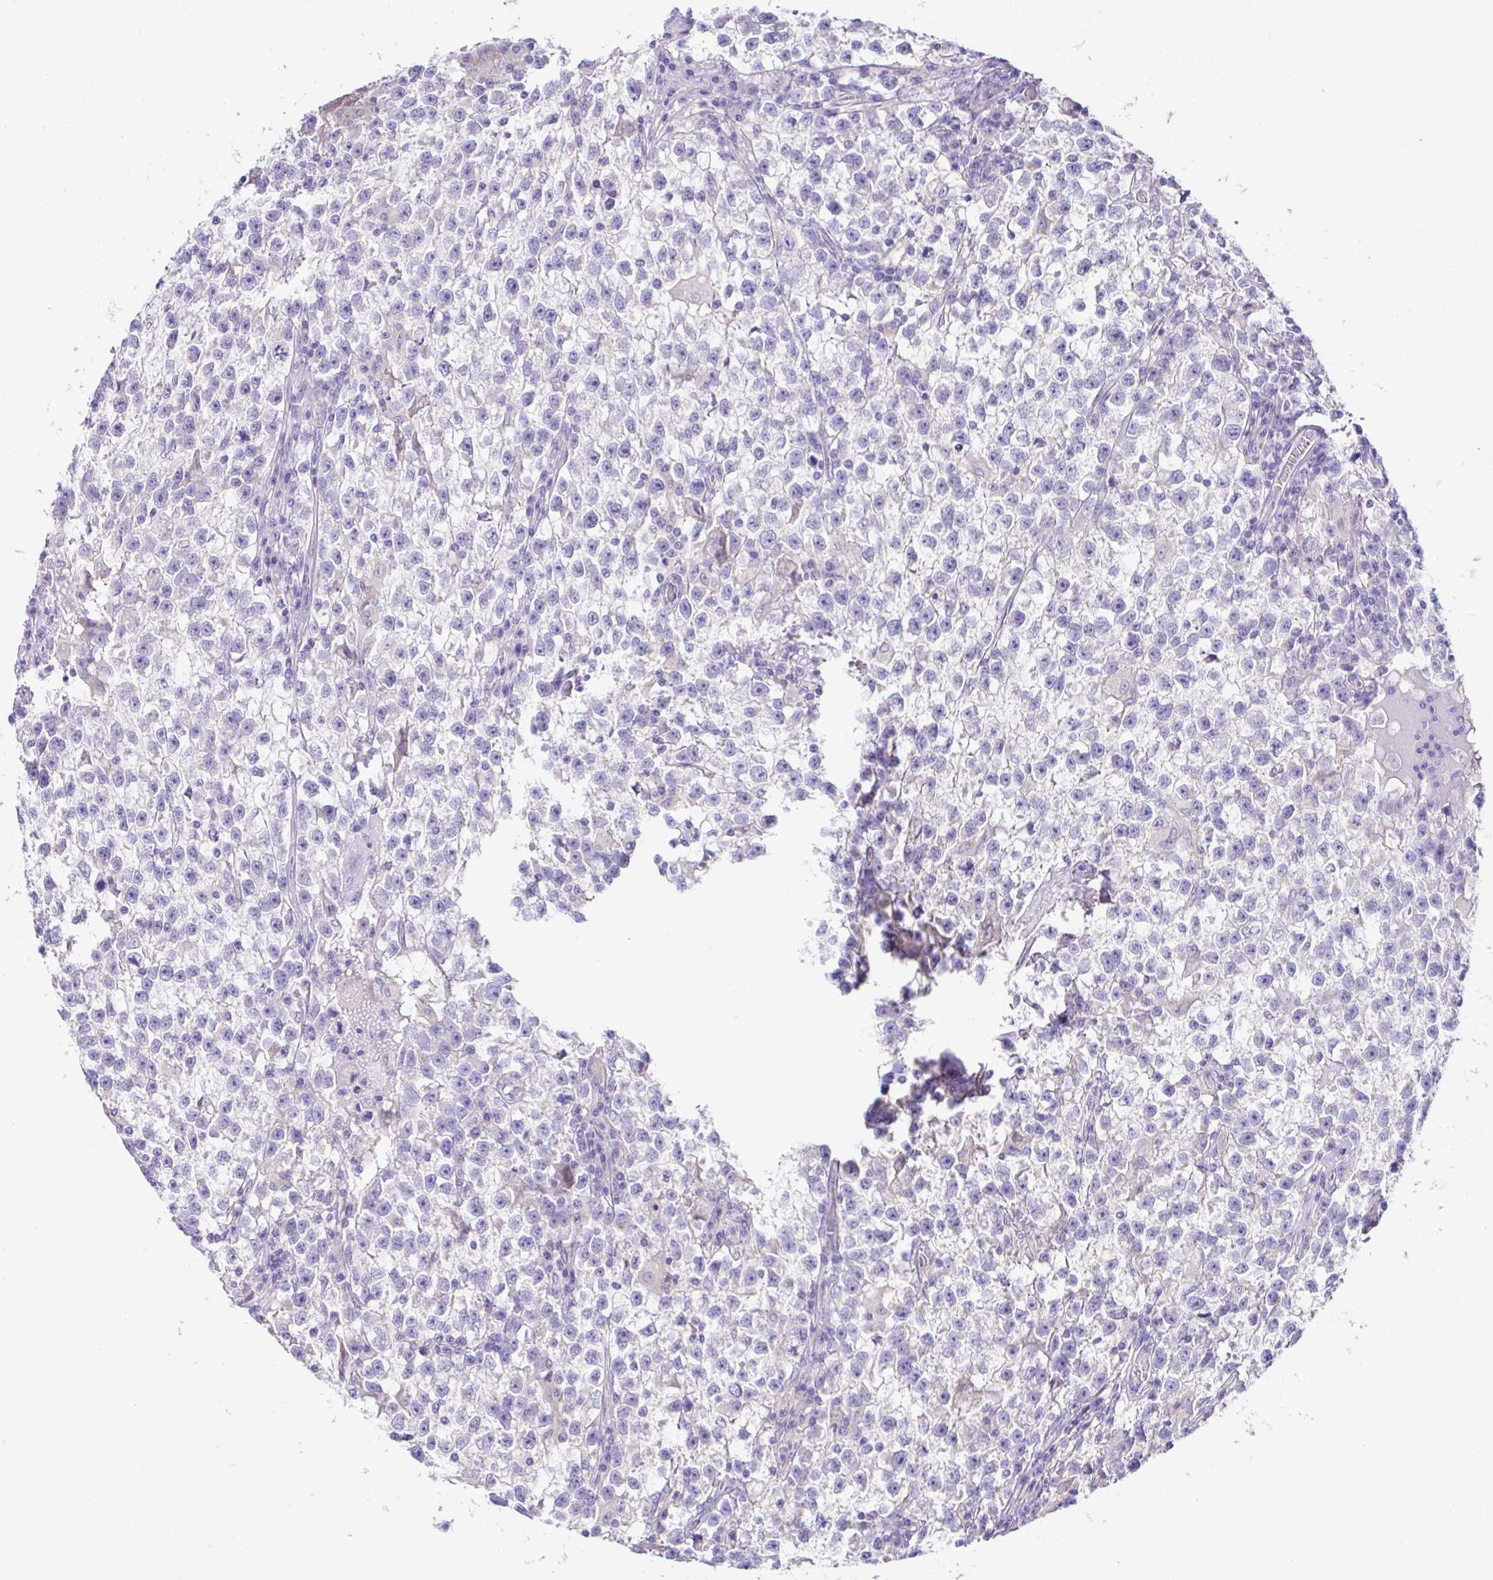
{"staining": {"intensity": "negative", "quantity": "none", "location": "none"}, "tissue": "testis cancer", "cell_type": "Tumor cells", "image_type": "cancer", "snomed": [{"axis": "morphology", "description": "Seminoma, NOS"}, {"axis": "topography", "description": "Testis"}], "caption": "The image exhibits no significant staining in tumor cells of testis seminoma. The staining was performed using DAB to visualize the protein expression in brown, while the nuclei were stained in blue with hematoxylin (Magnification: 20x).", "gene": "OR4P4", "patient": {"sex": "male", "age": 31}}